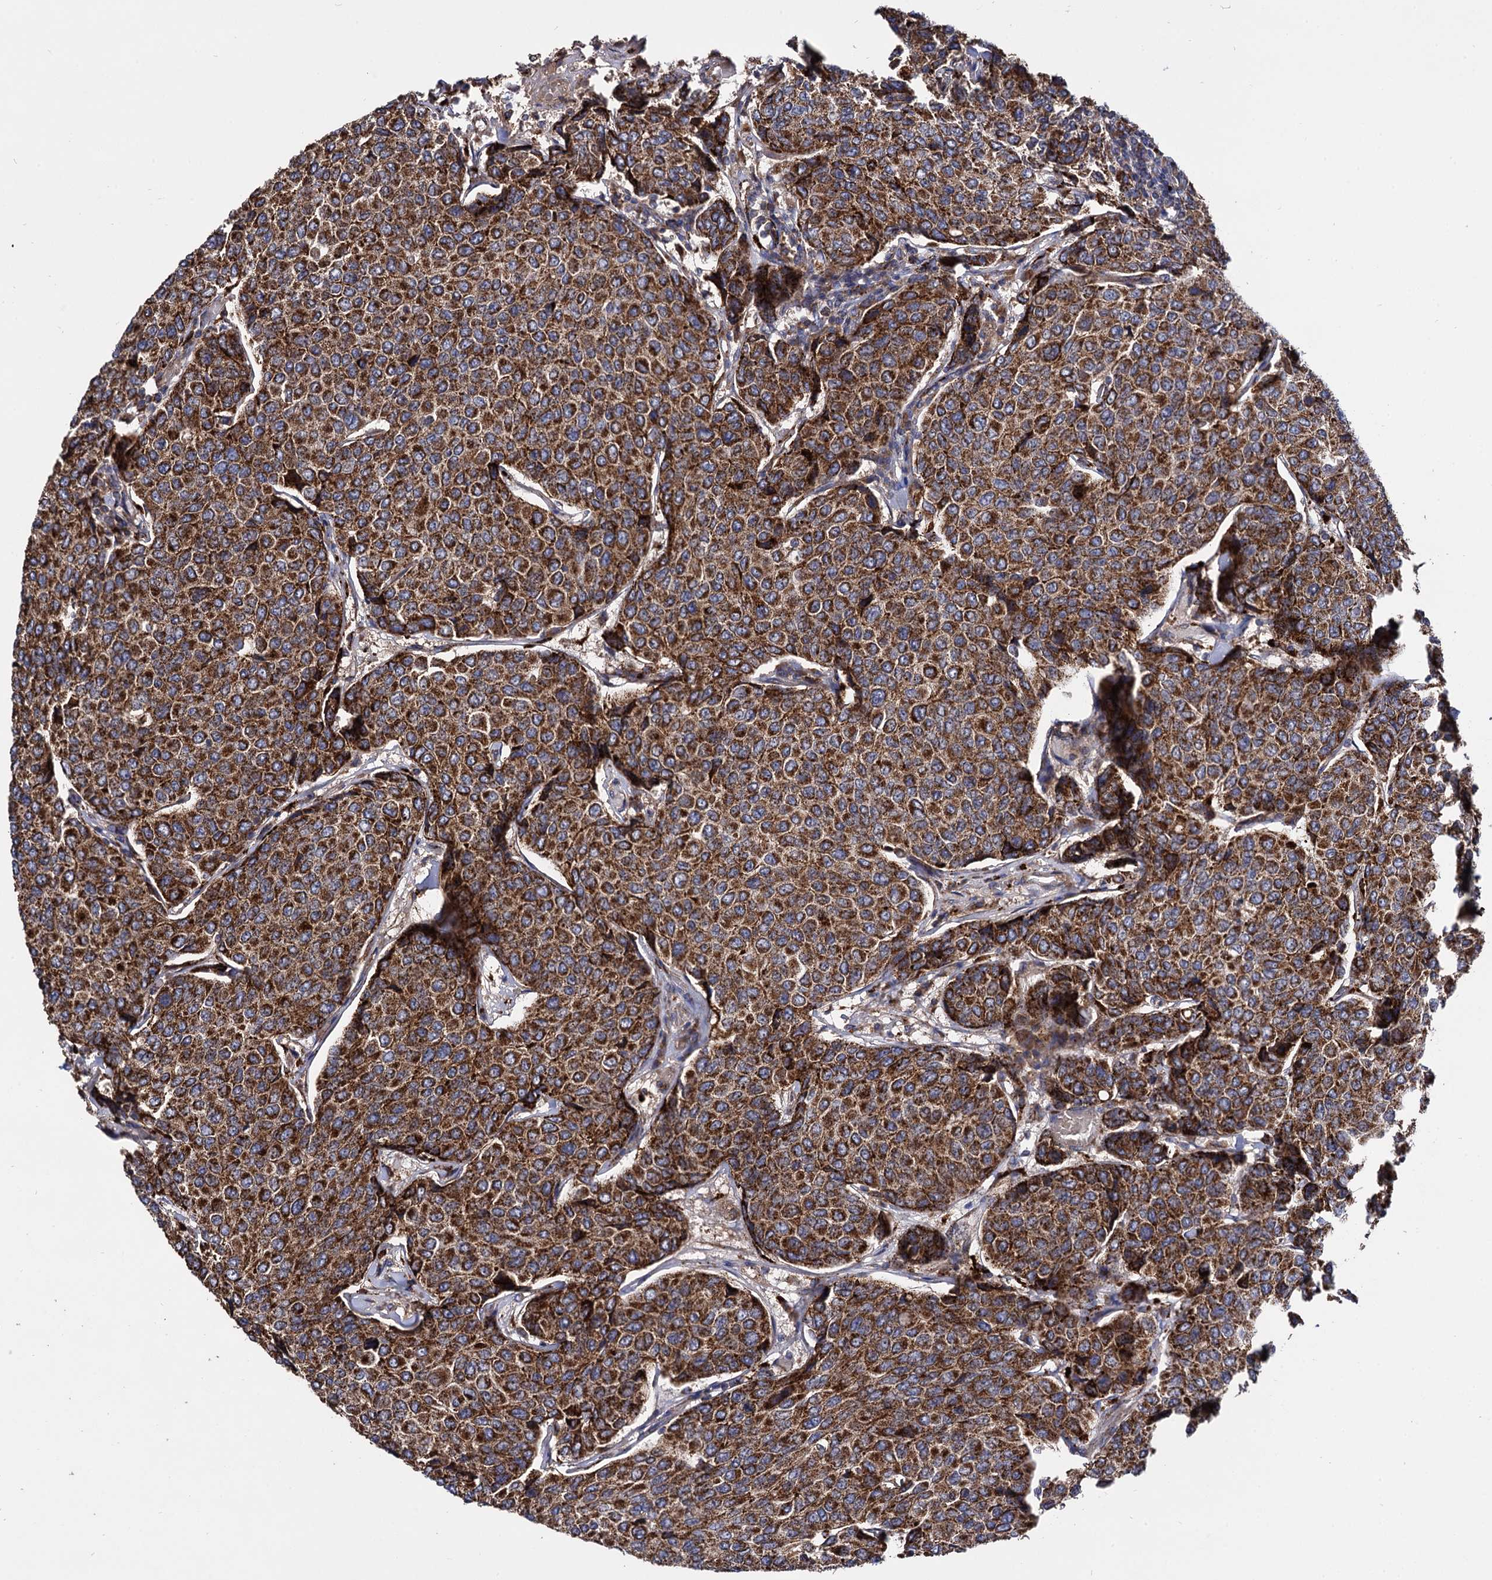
{"staining": {"intensity": "strong", "quantity": ">75%", "location": "cytoplasmic/membranous"}, "tissue": "breast cancer", "cell_type": "Tumor cells", "image_type": "cancer", "snomed": [{"axis": "morphology", "description": "Duct carcinoma"}, {"axis": "topography", "description": "Breast"}], "caption": "A brown stain highlights strong cytoplasmic/membranous expression of a protein in intraductal carcinoma (breast) tumor cells.", "gene": "IQCH", "patient": {"sex": "female", "age": 55}}